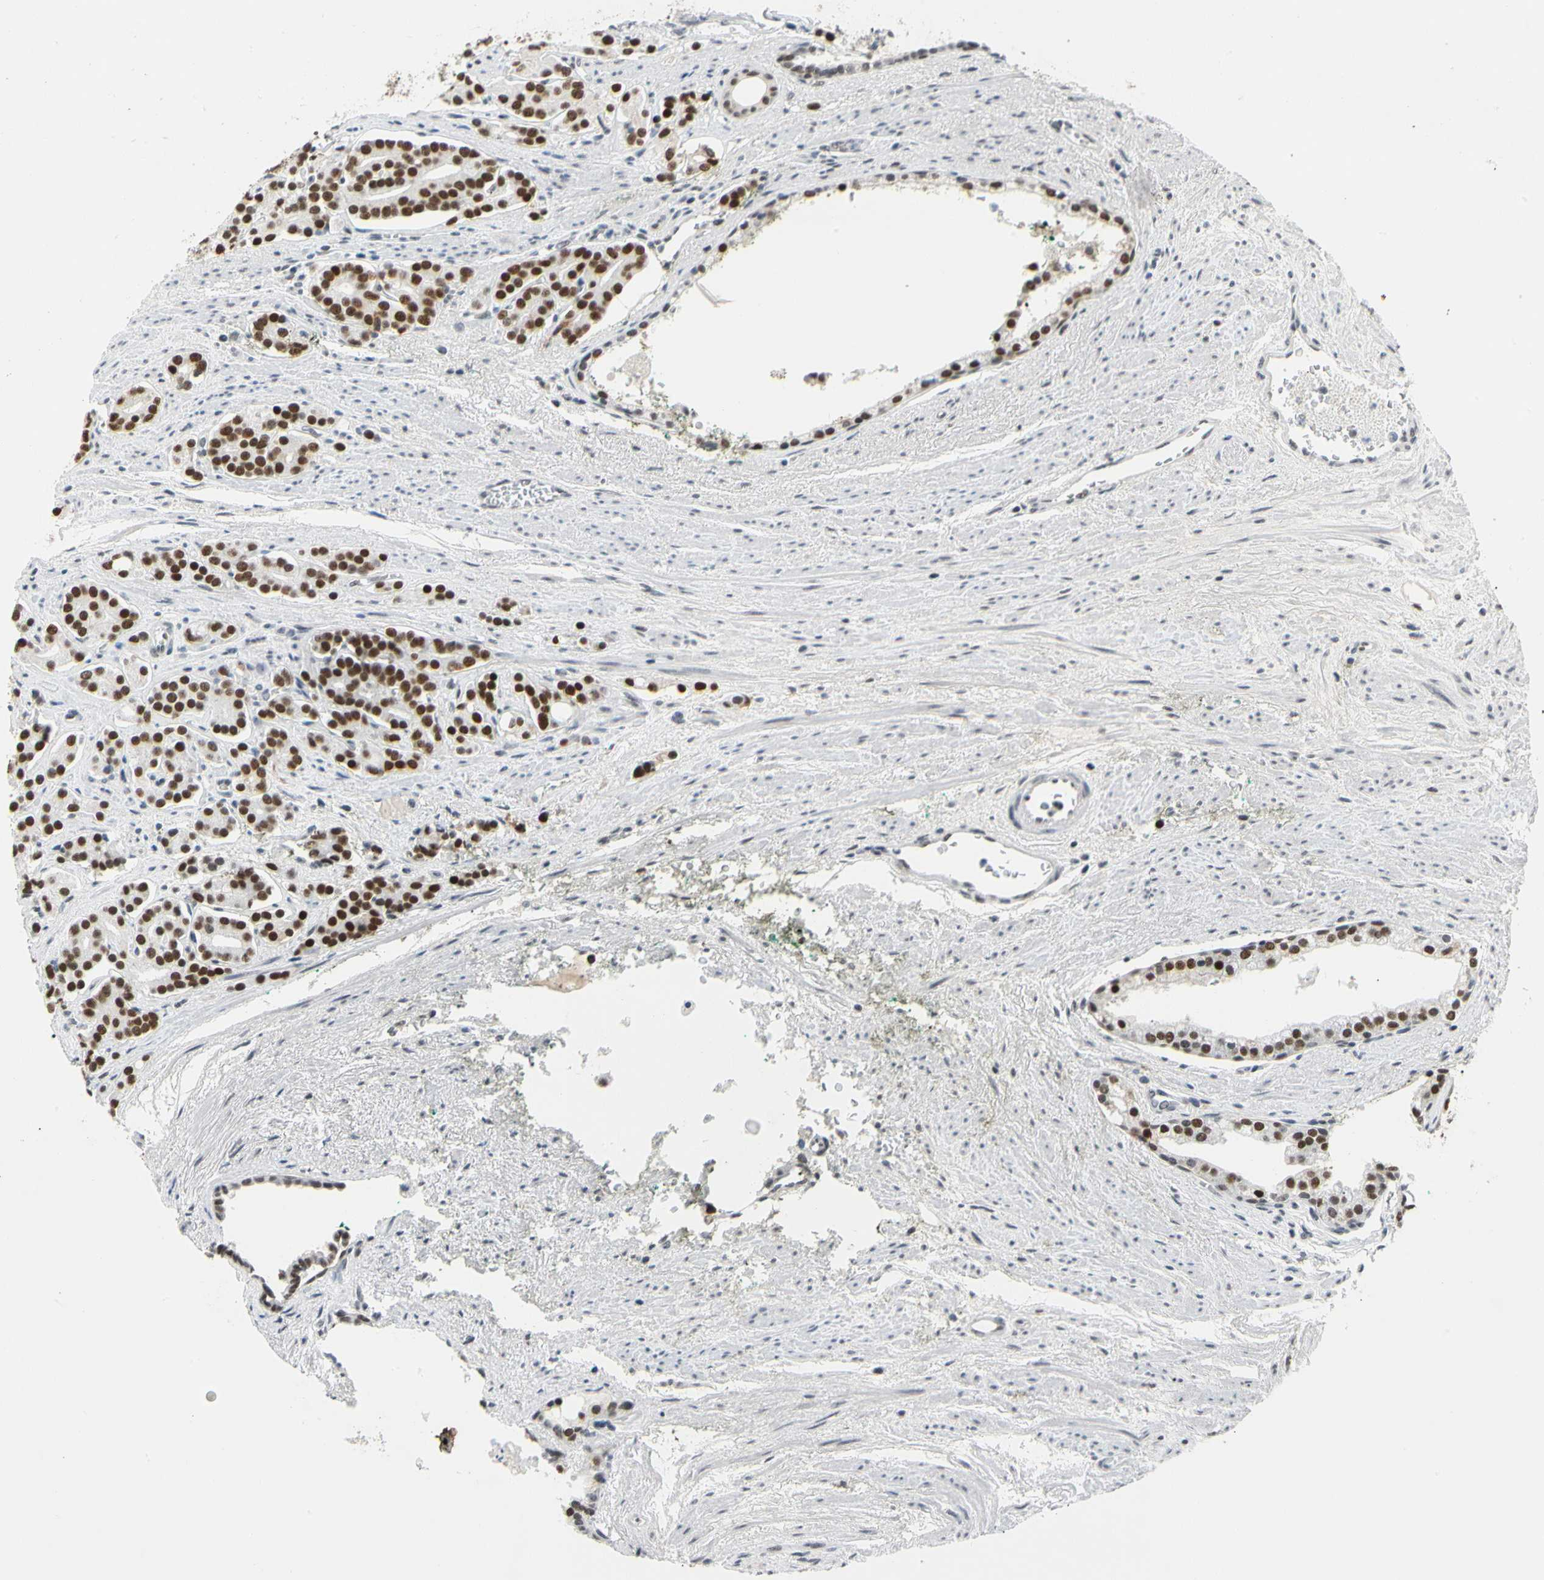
{"staining": {"intensity": "strong", "quantity": ">75%", "location": "nuclear"}, "tissue": "prostate cancer", "cell_type": "Tumor cells", "image_type": "cancer", "snomed": [{"axis": "morphology", "description": "Adenocarcinoma, Low grade"}, {"axis": "topography", "description": "Prostate"}], "caption": "This image displays IHC staining of prostate cancer (low-grade adenocarcinoma), with high strong nuclear positivity in approximately >75% of tumor cells.", "gene": "ZSCAN16", "patient": {"sex": "male", "age": 63}}